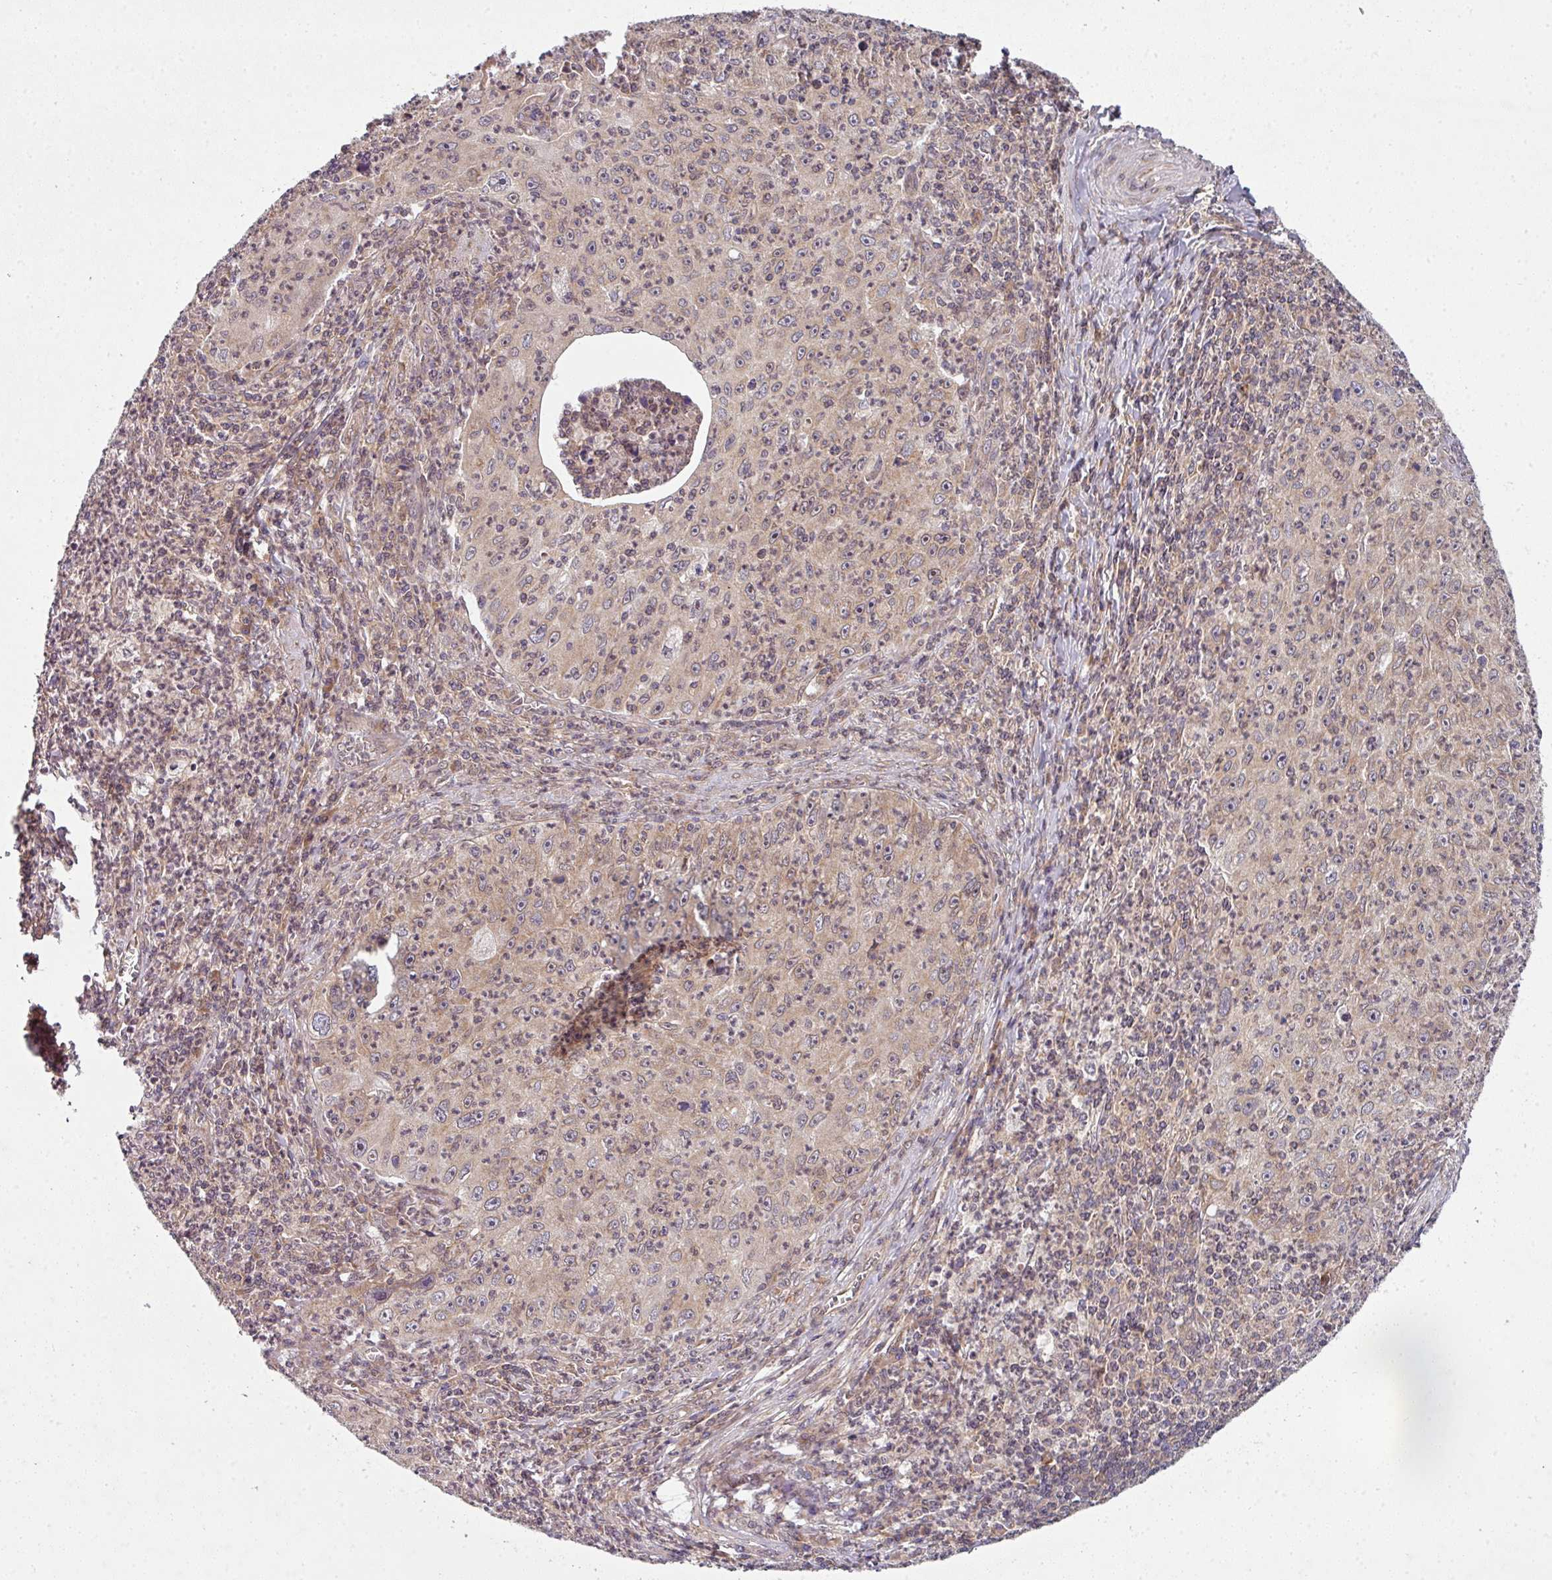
{"staining": {"intensity": "weak", "quantity": "25%-75%", "location": "cytoplasmic/membranous"}, "tissue": "cervical cancer", "cell_type": "Tumor cells", "image_type": "cancer", "snomed": [{"axis": "morphology", "description": "Squamous cell carcinoma, NOS"}, {"axis": "topography", "description": "Cervix"}], "caption": "Immunohistochemical staining of cervical cancer exhibits low levels of weak cytoplasmic/membranous staining in about 25%-75% of tumor cells. The staining is performed using DAB brown chromogen to label protein expression. The nuclei are counter-stained blue using hematoxylin.", "gene": "CAMLG", "patient": {"sex": "female", "age": 30}}